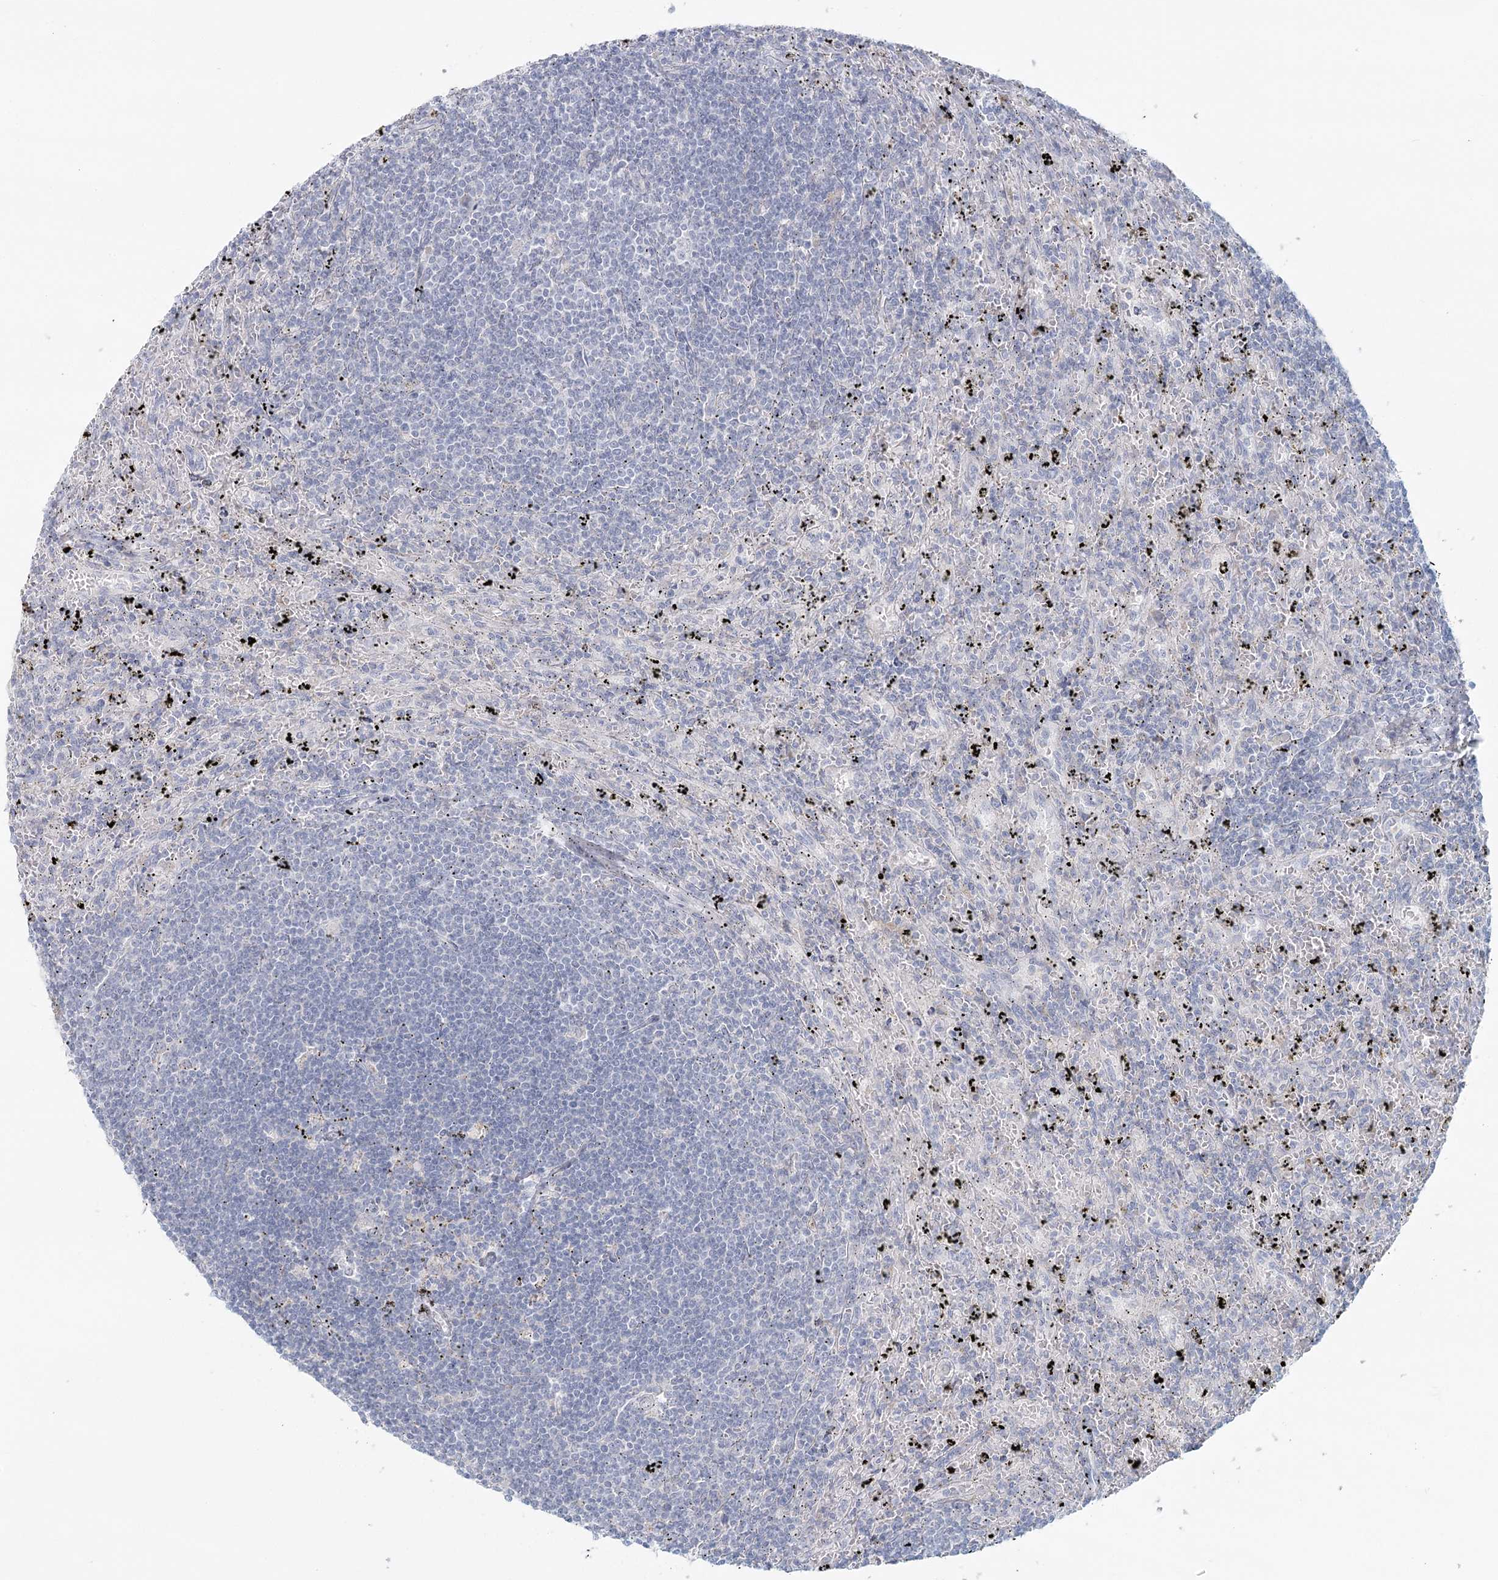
{"staining": {"intensity": "negative", "quantity": "none", "location": "none"}, "tissue": "lymphoma", "cell_type": "Tumor cells", "image_type": "cancer", "snomed": [{"axis": "morphology", "description": "Malignant lymphoma, non-Hodgkin's type, Low grade"}, {"axis": "topography", "description": "Spleen"}], "caption": "IHC image of neoplastic tissue: human malignant lymphoma, non-Hodgkin's type (low-grade) stained with DAB displays no significant protein expression in tumor cells.", "gene": "BPHL", "patient": {"sex": "male", "age": 76}}